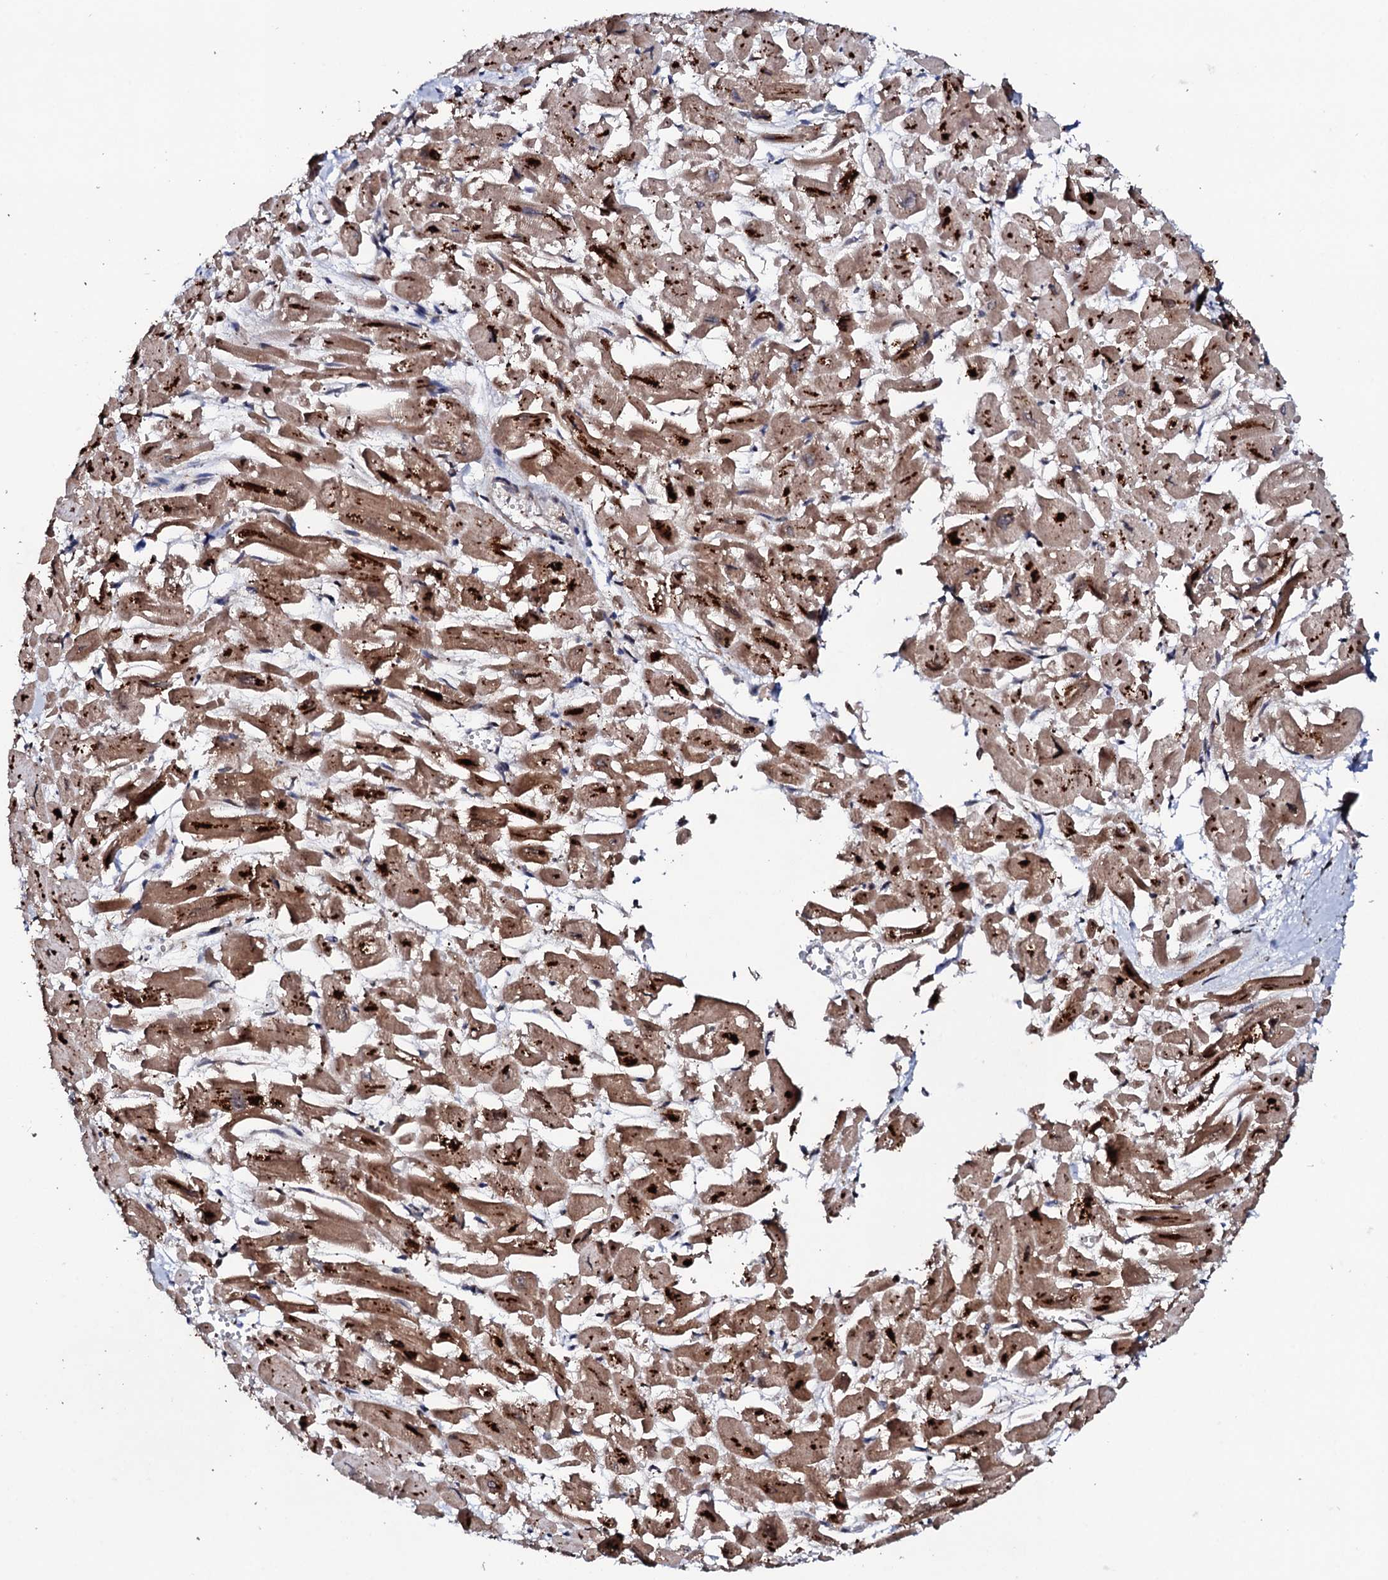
{"staining": {"intensity": "strong", "quantity": ">75%", "location": "cytoplasmic/membranous"}, "tissue": "heart muscle", "cell_type": "Cardiomyocytes", "image_type": "normal", "snomed": [{"axis": "morphology", "description": "Normal tissue, NOS"}, {"axis": "topography", "description": "Heart"}], "caption": "Protein expression analysis of normal human heart muscle reveals strong cytoplasmic/membranous positivity in about >75% of cardiomyocytes.", "gene": "MTIF3", "patient": {"sex": "male", "age": 54}}